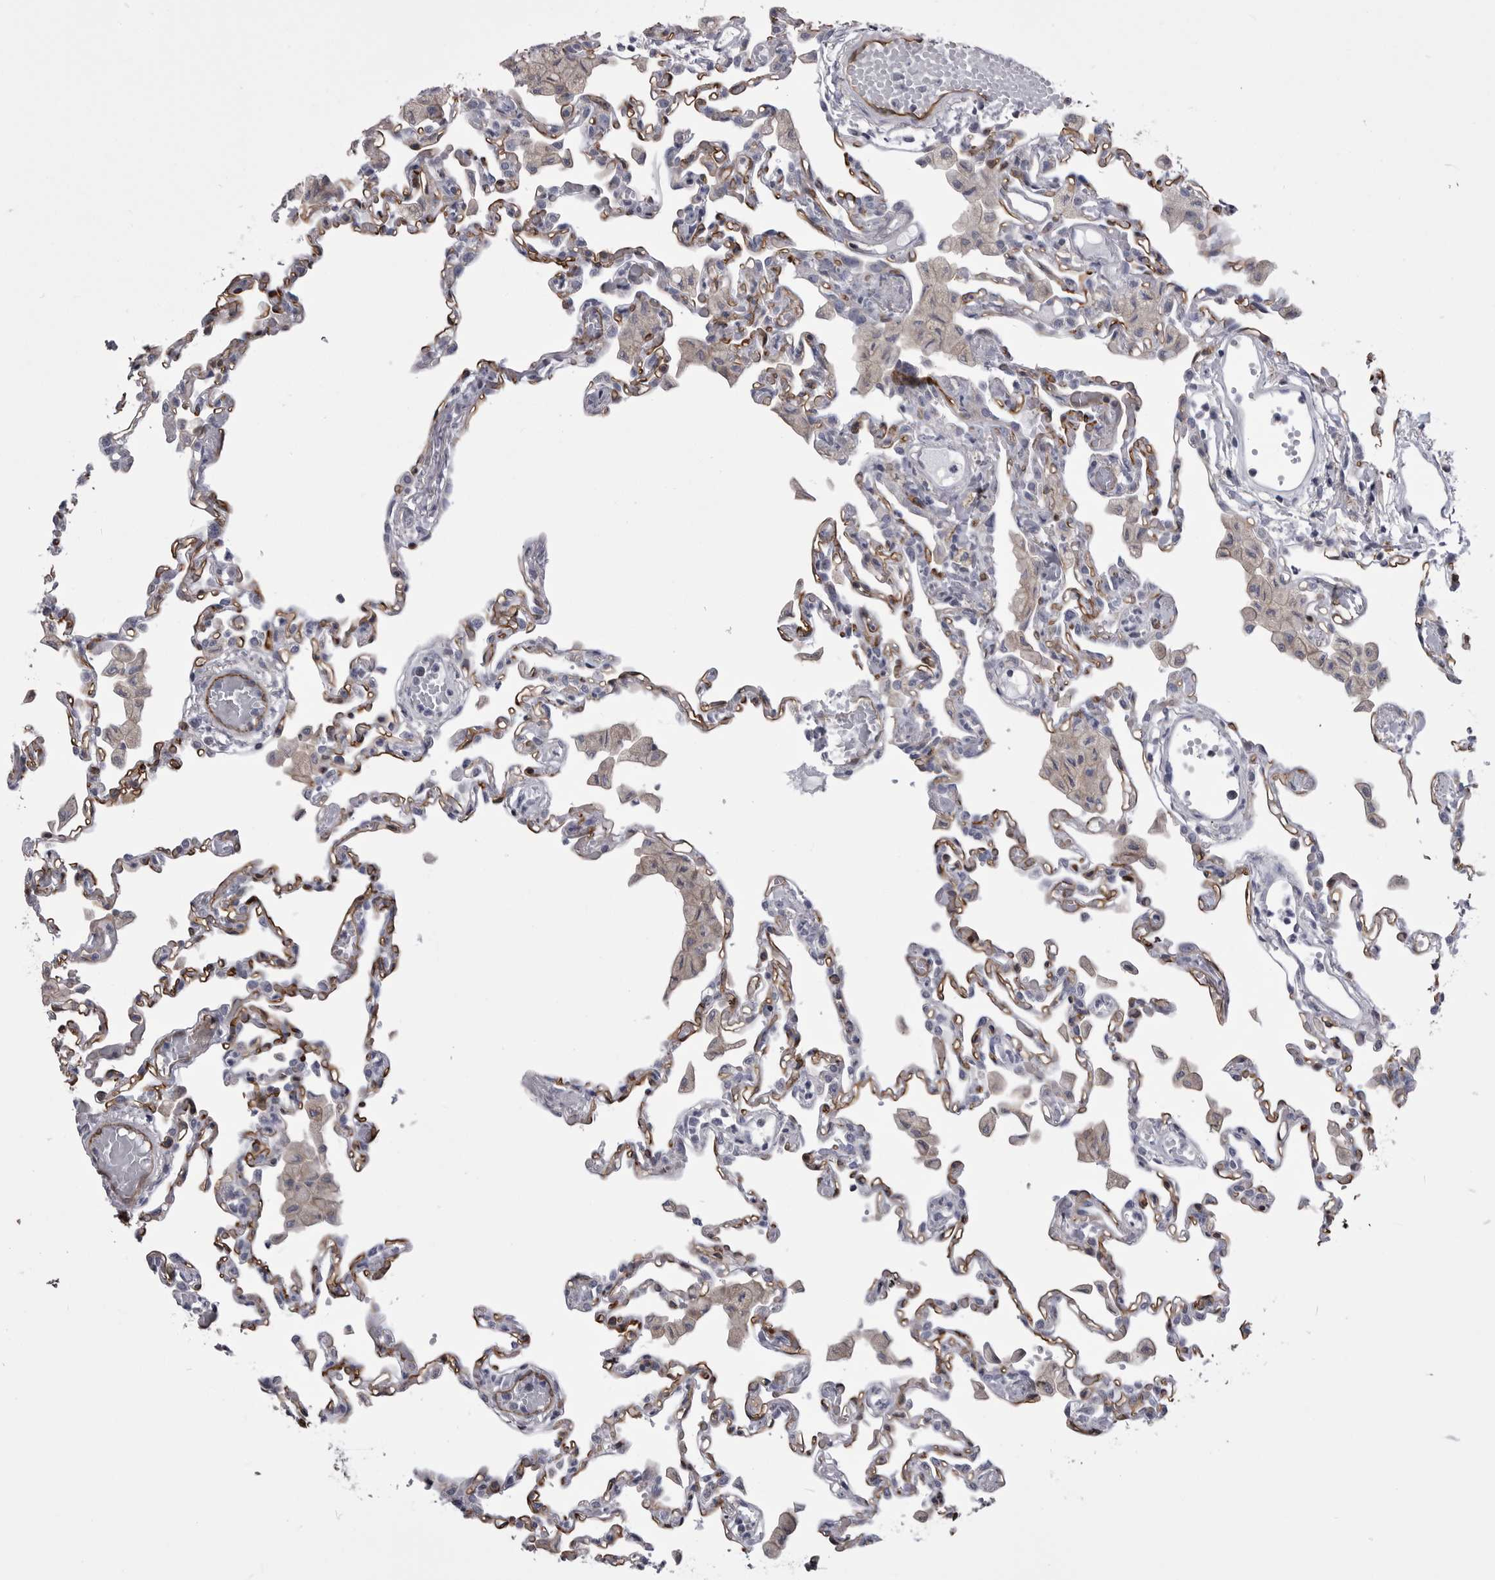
{"staining": {"intensity": "negative", "quantity": "none", "location": "none"}, "tissue": "lung", "cell_type": "Alveolar cells", "image_type": "normal", "snomed": [{"axis": "morphology", "description": "Normal tissue, NOS"}, {"axis": "topography", "description": "Bronchus"}, {"axis": "topography", "description": "Lung"}], "caption": "Protein analysis of normal lung demonstrates no significant staining in alveolar cells.", "gene": "OPLAH", "patient": {"sex": "female", "age": 49}}